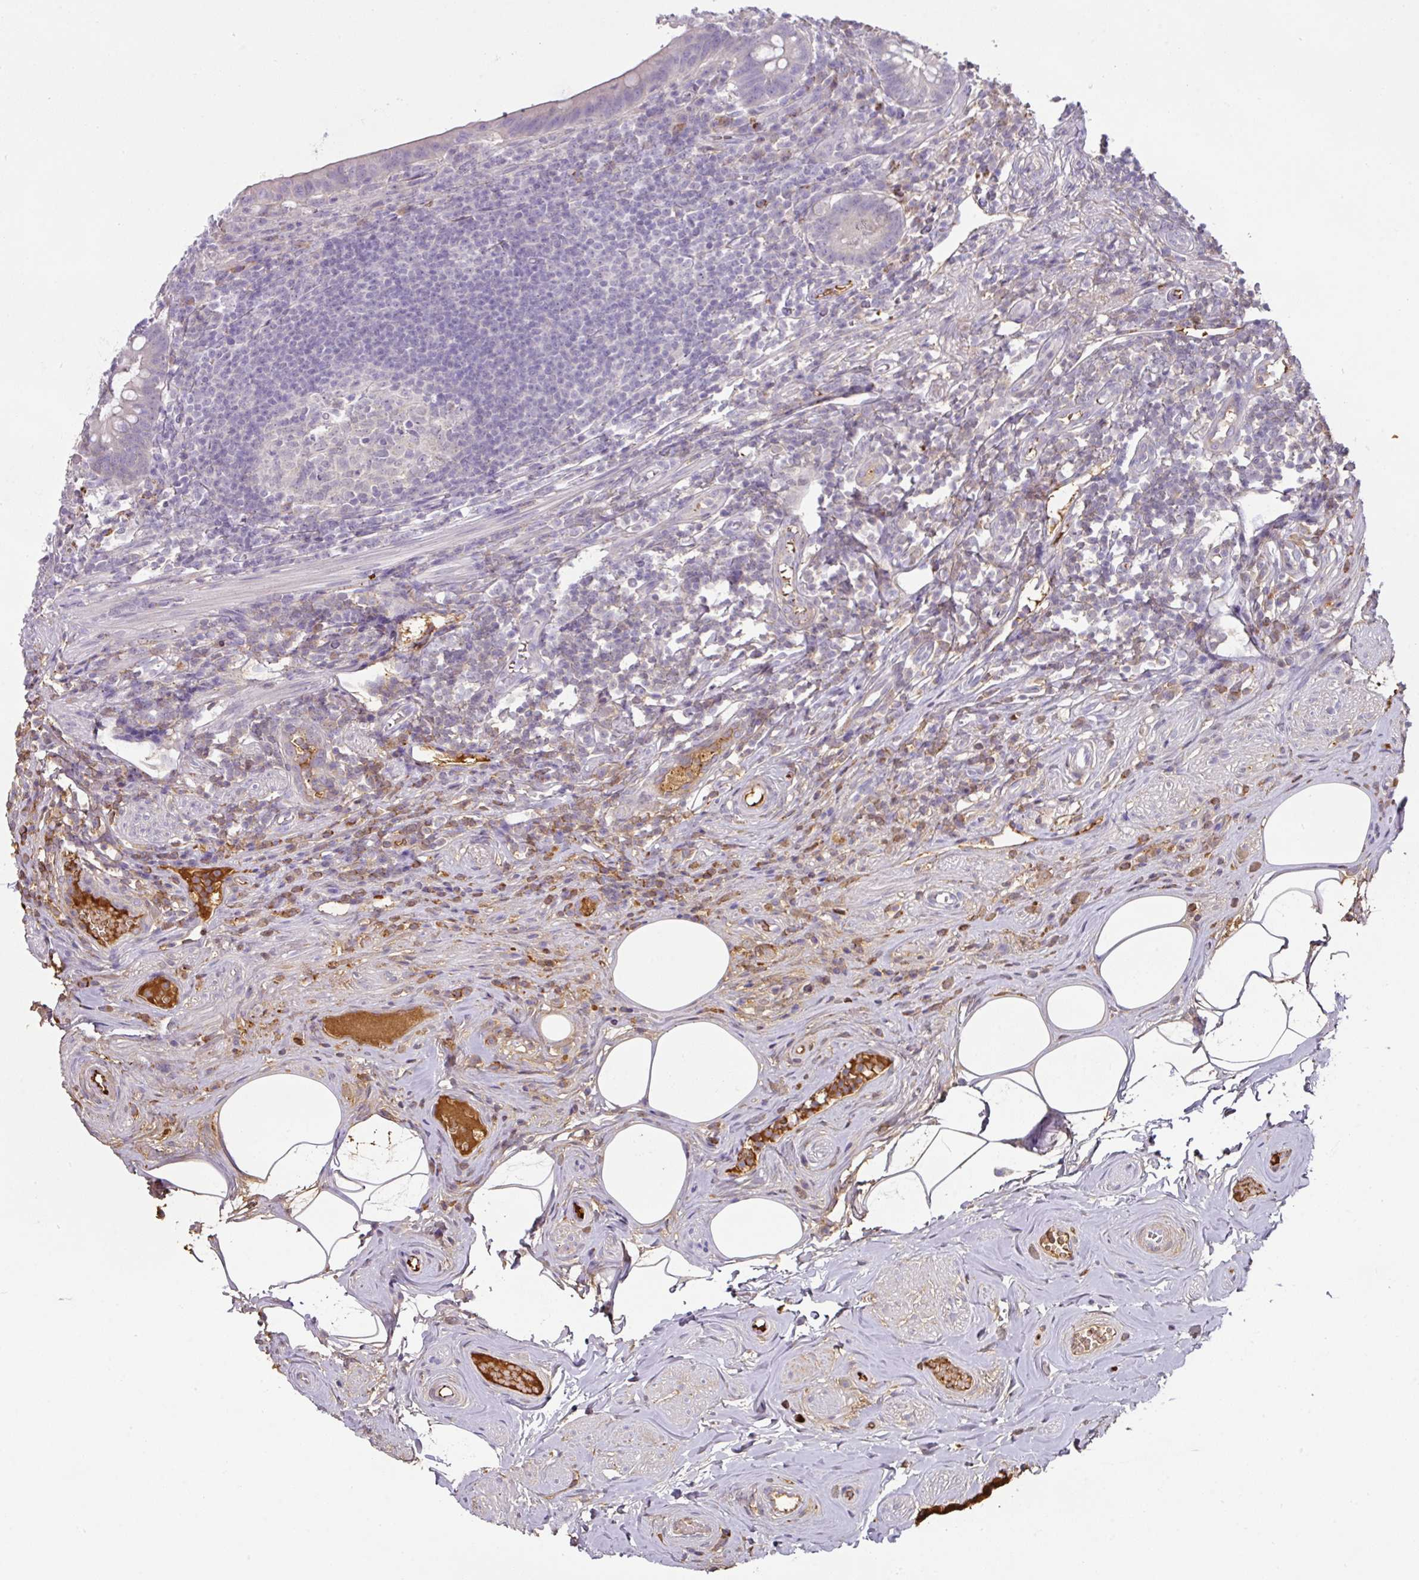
{"staining": {"intensity": "negative", "quantity": "none", "location": "none"}, "tissue": "appendix", "cell_type": "Glandular cells", "image_type": "normal", "snomed": [{"axis": "morphology", "description": "Normal tissue, NOS"}, {"axis": "topography", "description": "Appendix"}], "caption": "An IHC histopathology image of unremarkable appendix is shown. There is no staining in glandular cells of appendix.", "gene": "CCZ1B", "patient": {"sex": "female", "age": 56}}